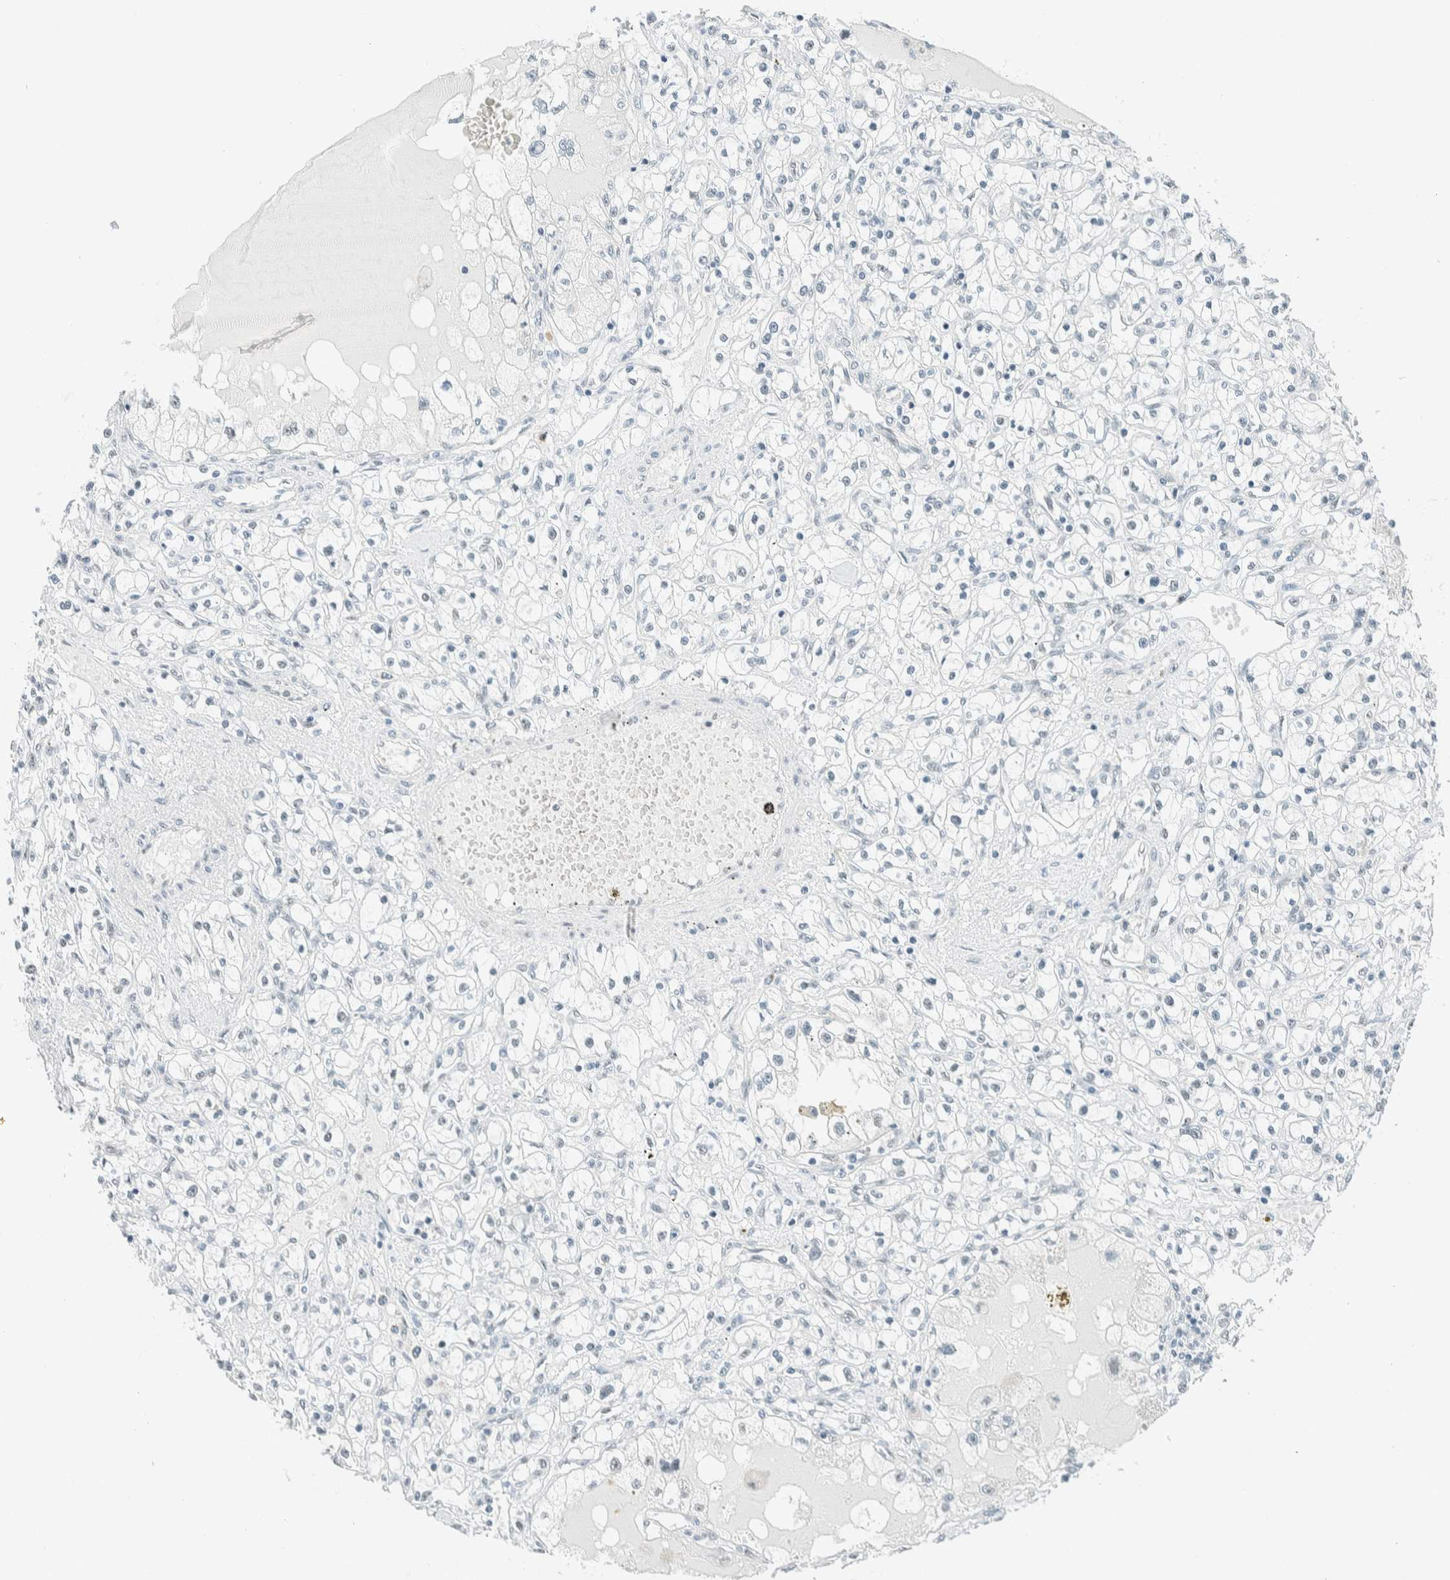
{"staining": {"intensity": "negative", "quantity": "none", "location": "none"}, "tissue": "renal cancer", "cell_type": "Tumor cells", "image_type": "cancer", "snomed": [{"axis": "morphology", "description": "Adenocarcinoma, NOS"}, {"axis": "topography", "description": "Kidney"}], "caption": "The IHC photomicrograph has no significant expression in tumor cells of adenocarcinoma (renal) tissue. Brightfield microscopy of immunohistochemistry stained with DAB (brown) and hematoxylin (blue), captured at high magnification.", "gene": "CYSRT1", "patient": {"sex": "male", "age": 56}}